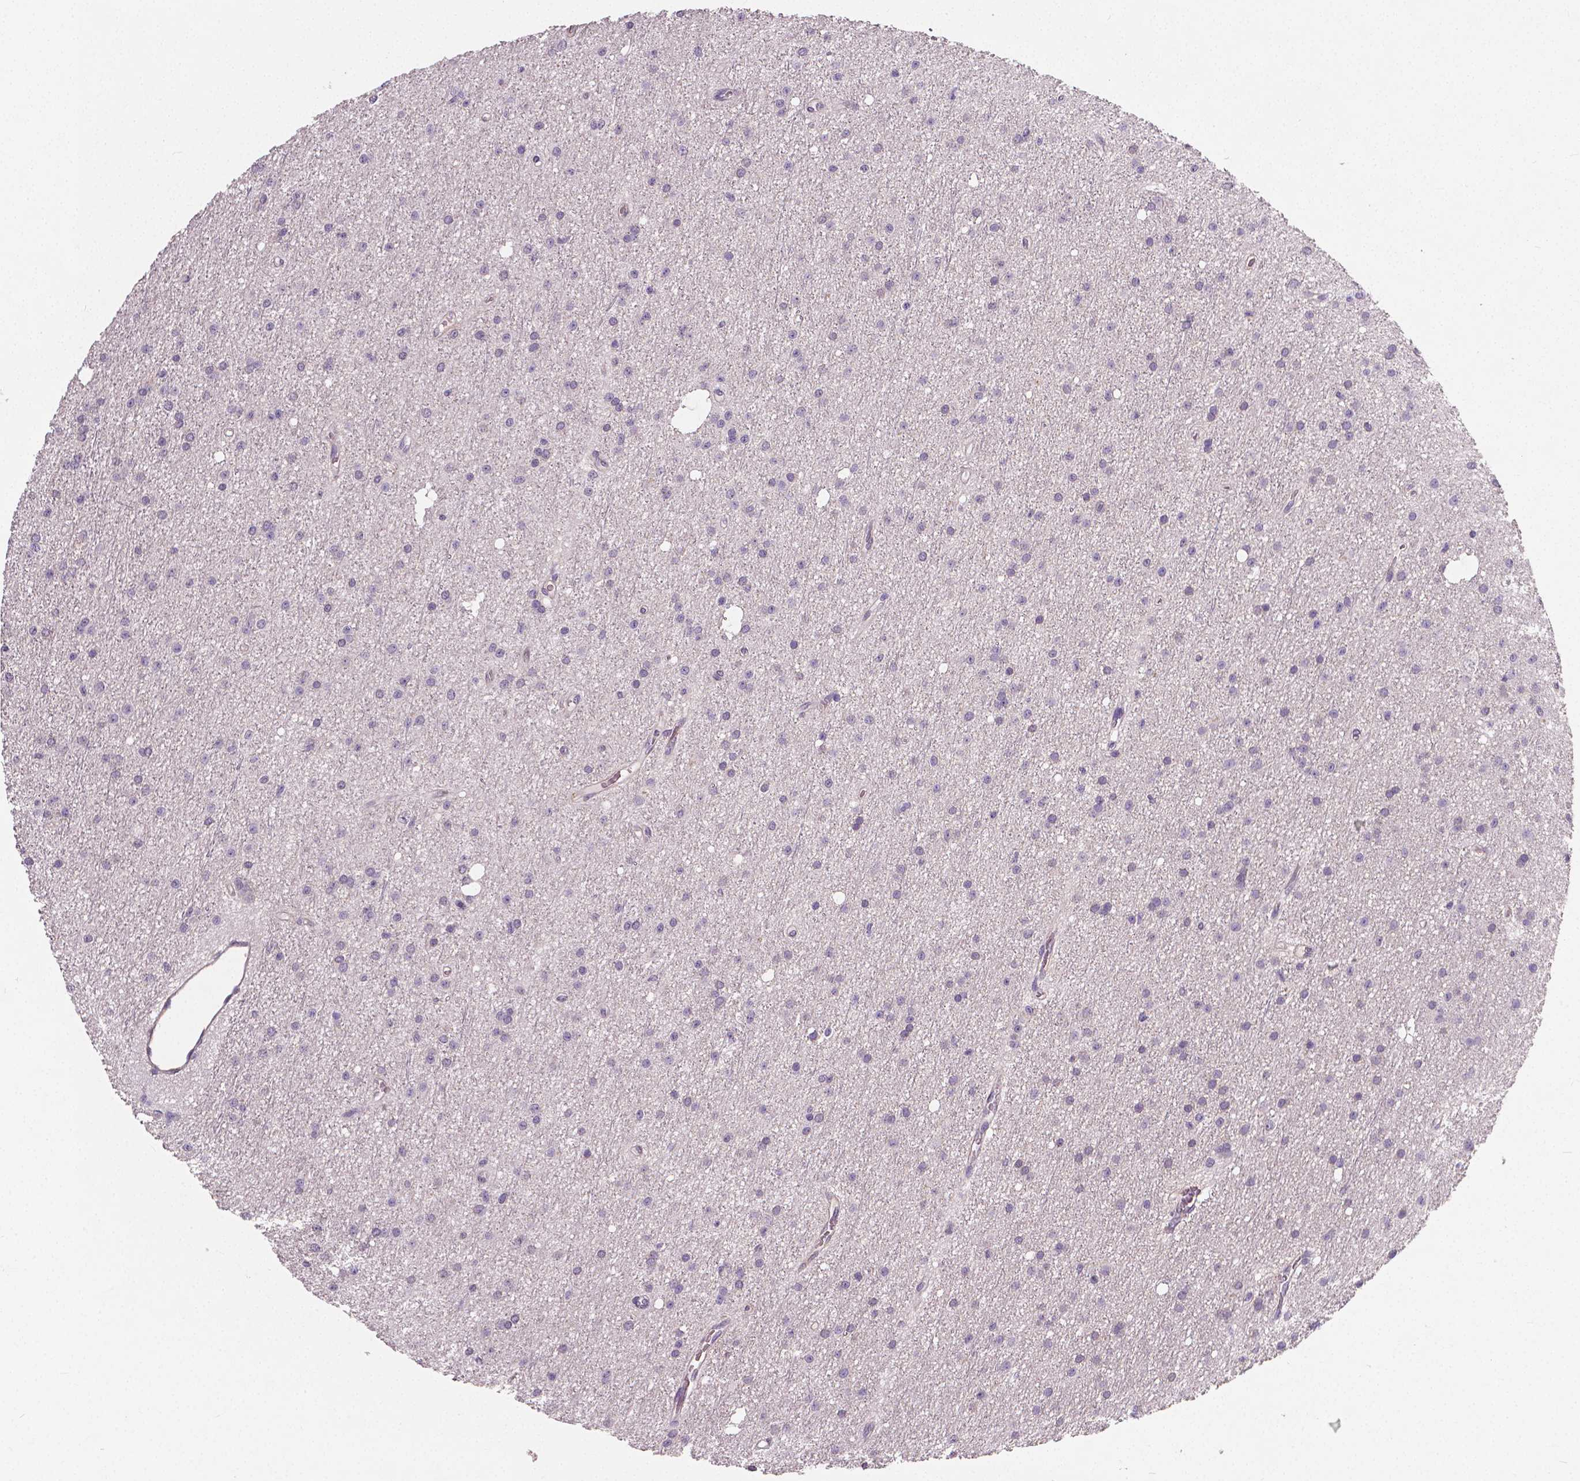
{"staining": {"intensity": "negative", "quantity": "none", "location": "none"}, "tissue": "glioma", "cell_type": "Tumor cells", "image_type": "cancer", "snomed": [{"axis": "morphology", "description": "Glioma, malignant, Low grade"}, {"axis": "topography", "description": "Brain"}], "caption": "Glioma stained for a protein using immunohistochemistry exhibits no expression tumor cells.", "gene": "FLT1", "patient": {"sex": "male", "age": 27}}